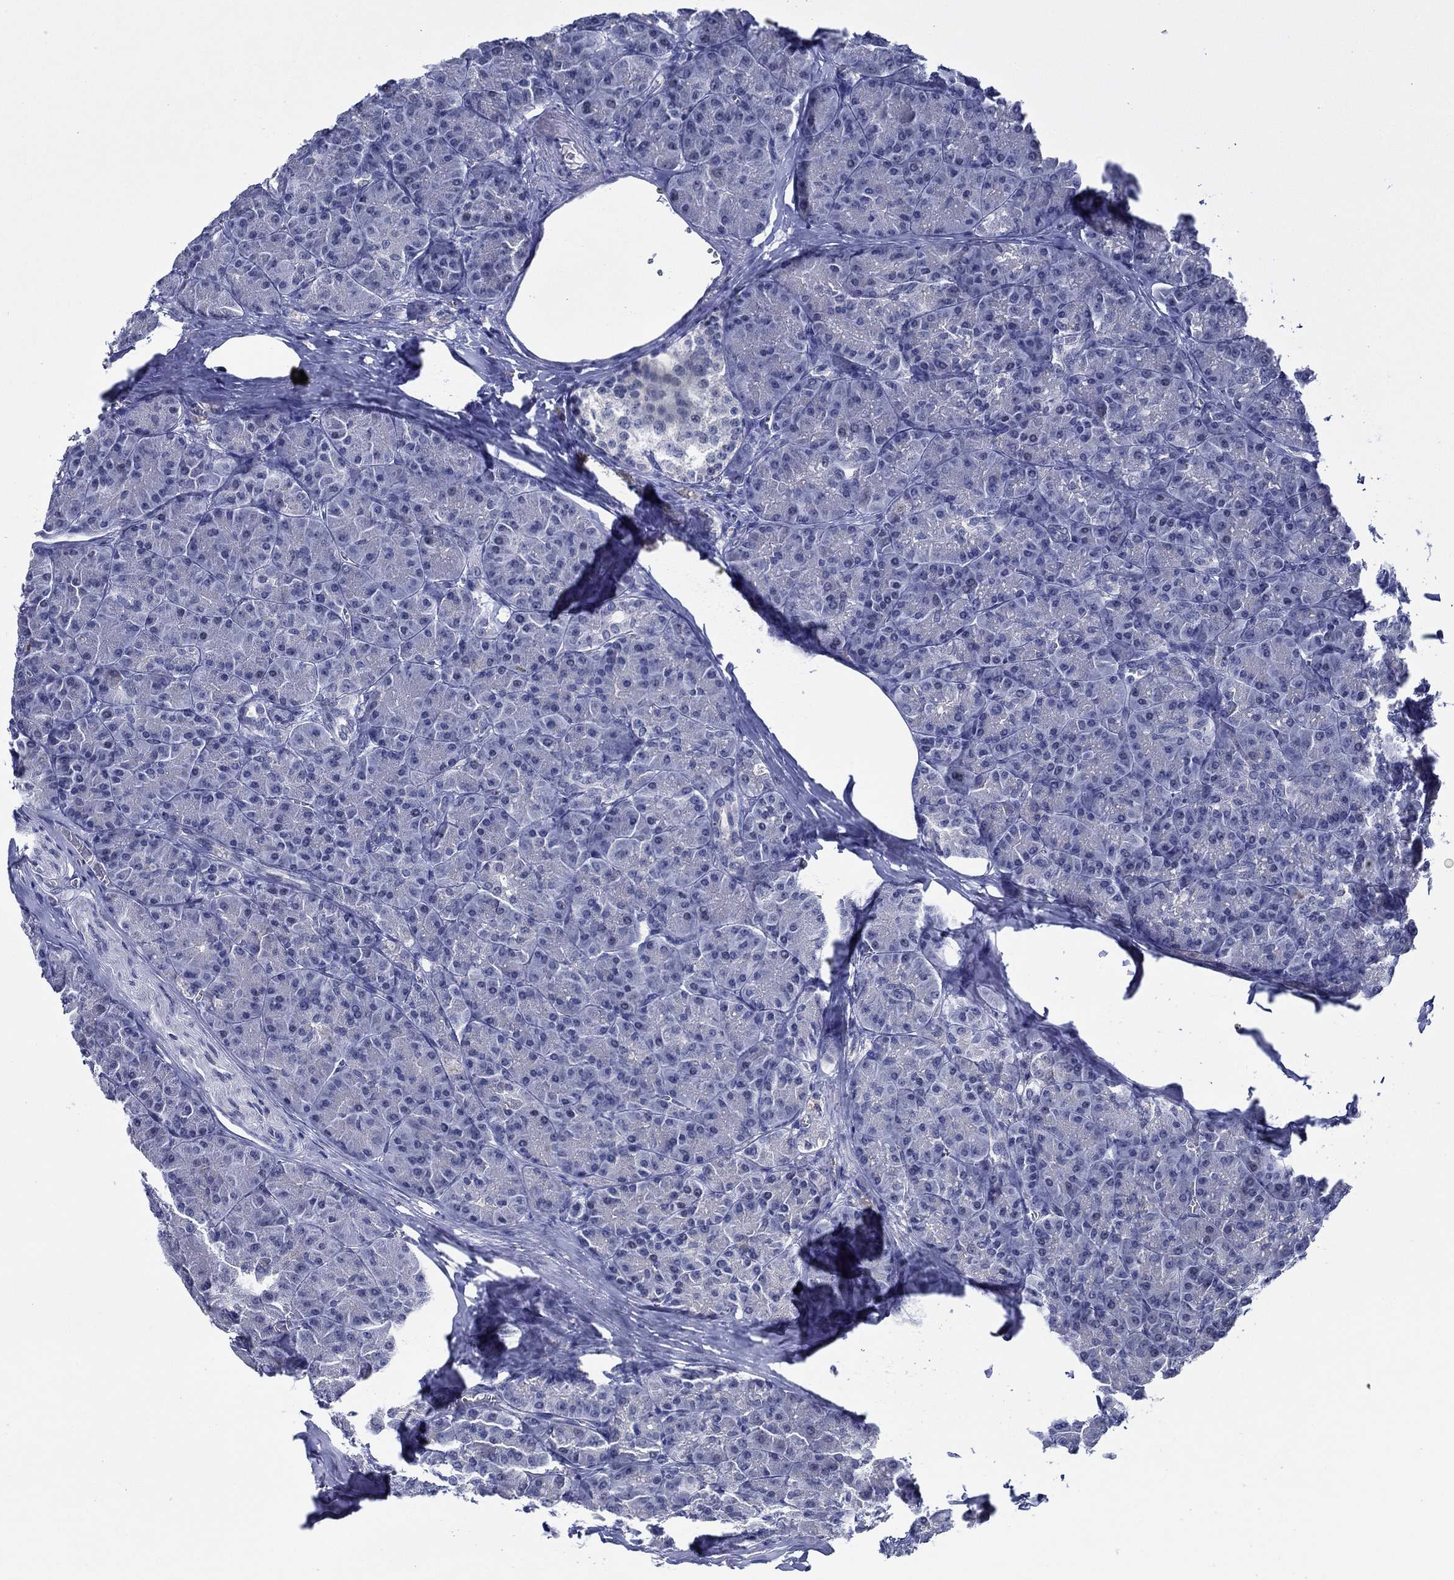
{"staining": {"intensity": "negative", "quantity": "none", "location": "none"}, "tissue": "pancreas", "cell_type": "Exocrine glandular cells", "image_type": "normal", "snomed": [{"axis": "morphology", "description": "Normal tissue, NOS"}, {"axis": "topography", "description": "Pancreas"}], "caption": "Histopathology image shows no protein positivity in exocrine glandular cells of benign pancreas. The staining was performed using DAB (3,3'-diaminobenzidine) to visualize the protein expression in brown, while the nuclei were stained in blue with hematoxylin (Magnification: 20x).", "gene": "SLC34A1", "patient": {"sex": "male", "age": 57}}